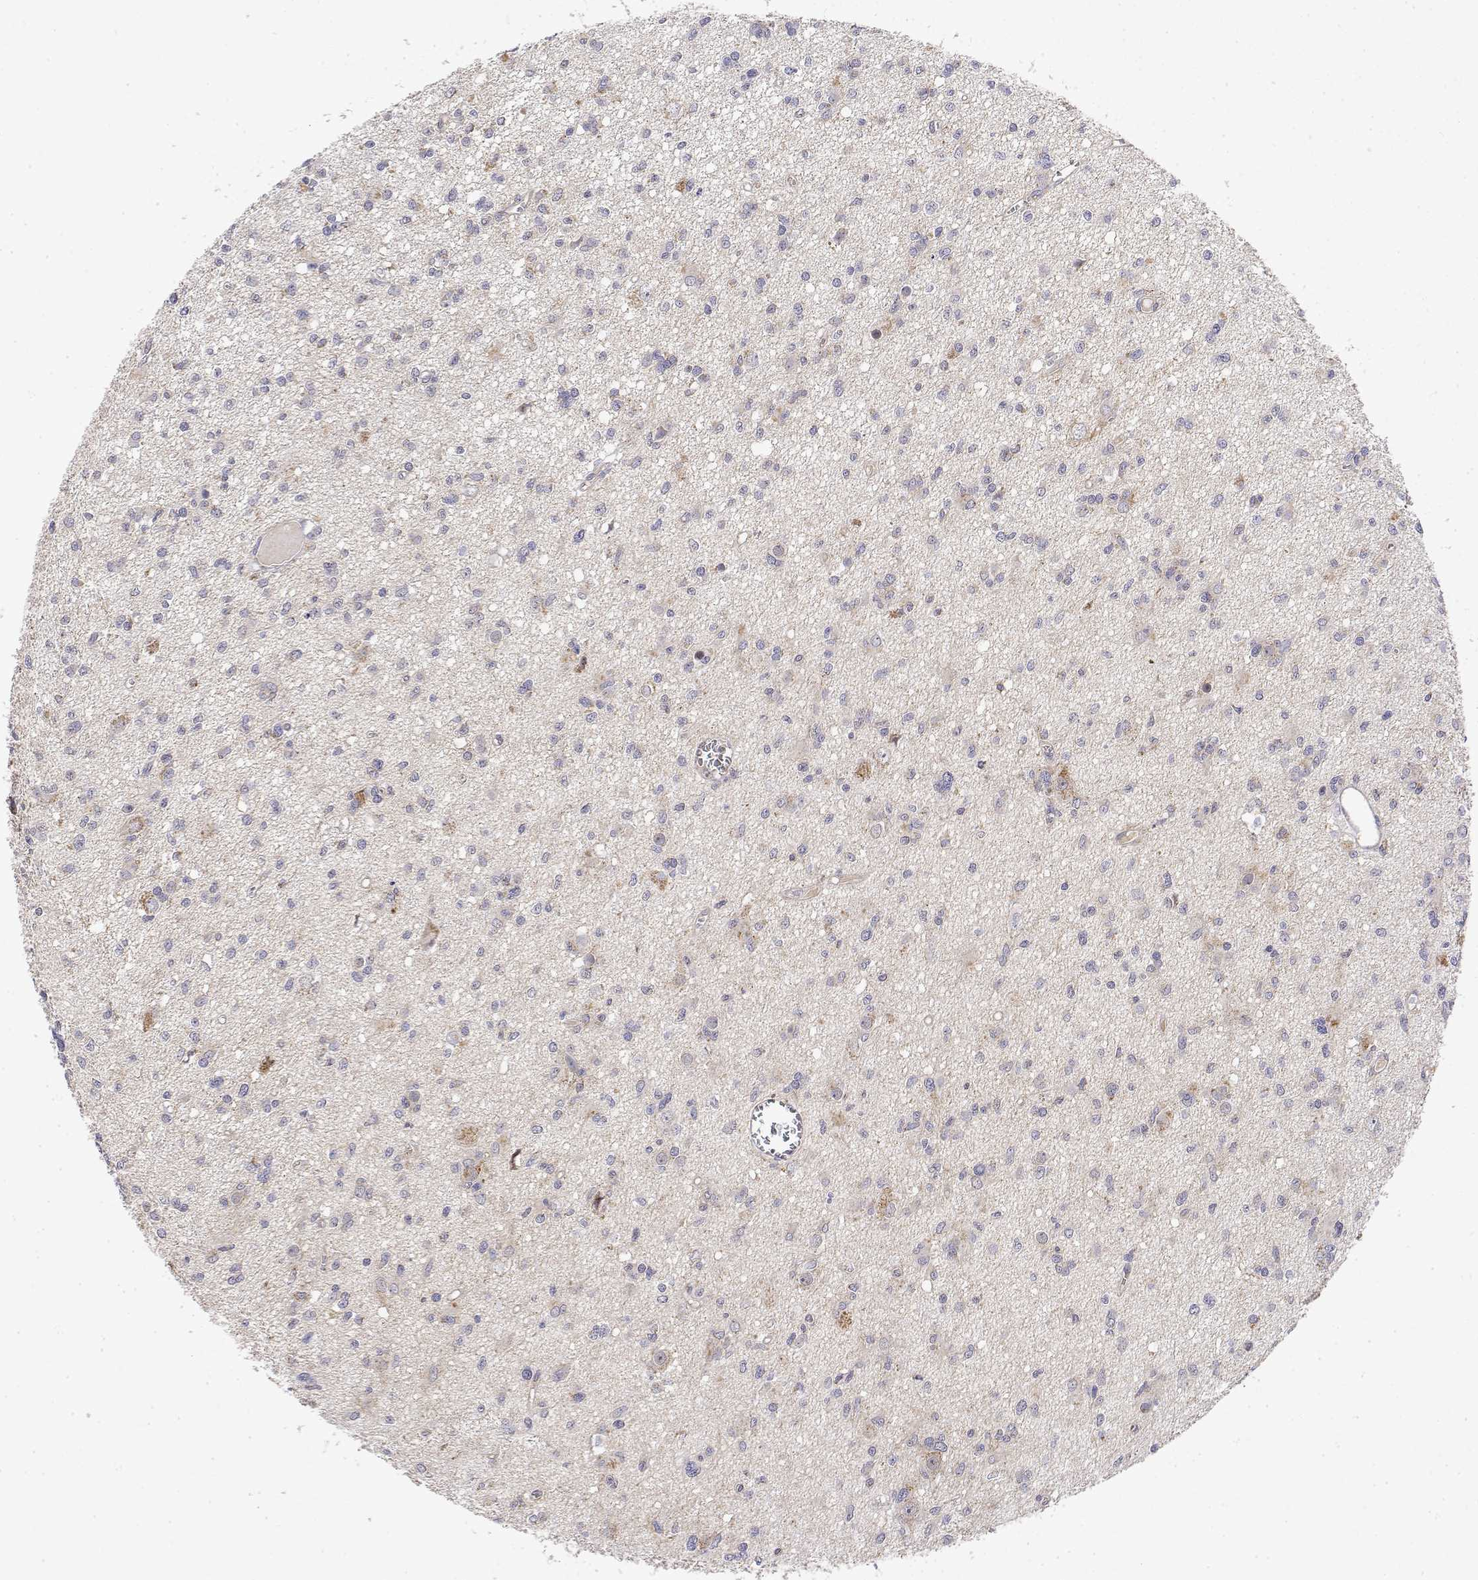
{"staining": {"intensity": "negative", "quantity": "none", "location": "none"}, "tissue": "glioma", "cell_type": "Tumor cells", "image_type": "cancer", "snomed": [{"axis": "morphology", "description": "Glioma, malignant, Low grade"}, {"axis": "topography", "description": "Brain"}], "caption": "The photomicrograph exhibits no significant expression in tumor cells of malignant glioma (low-grade).", "gene": "GADD45GIP1", "patient": {"sex": "male", "age": 64}}